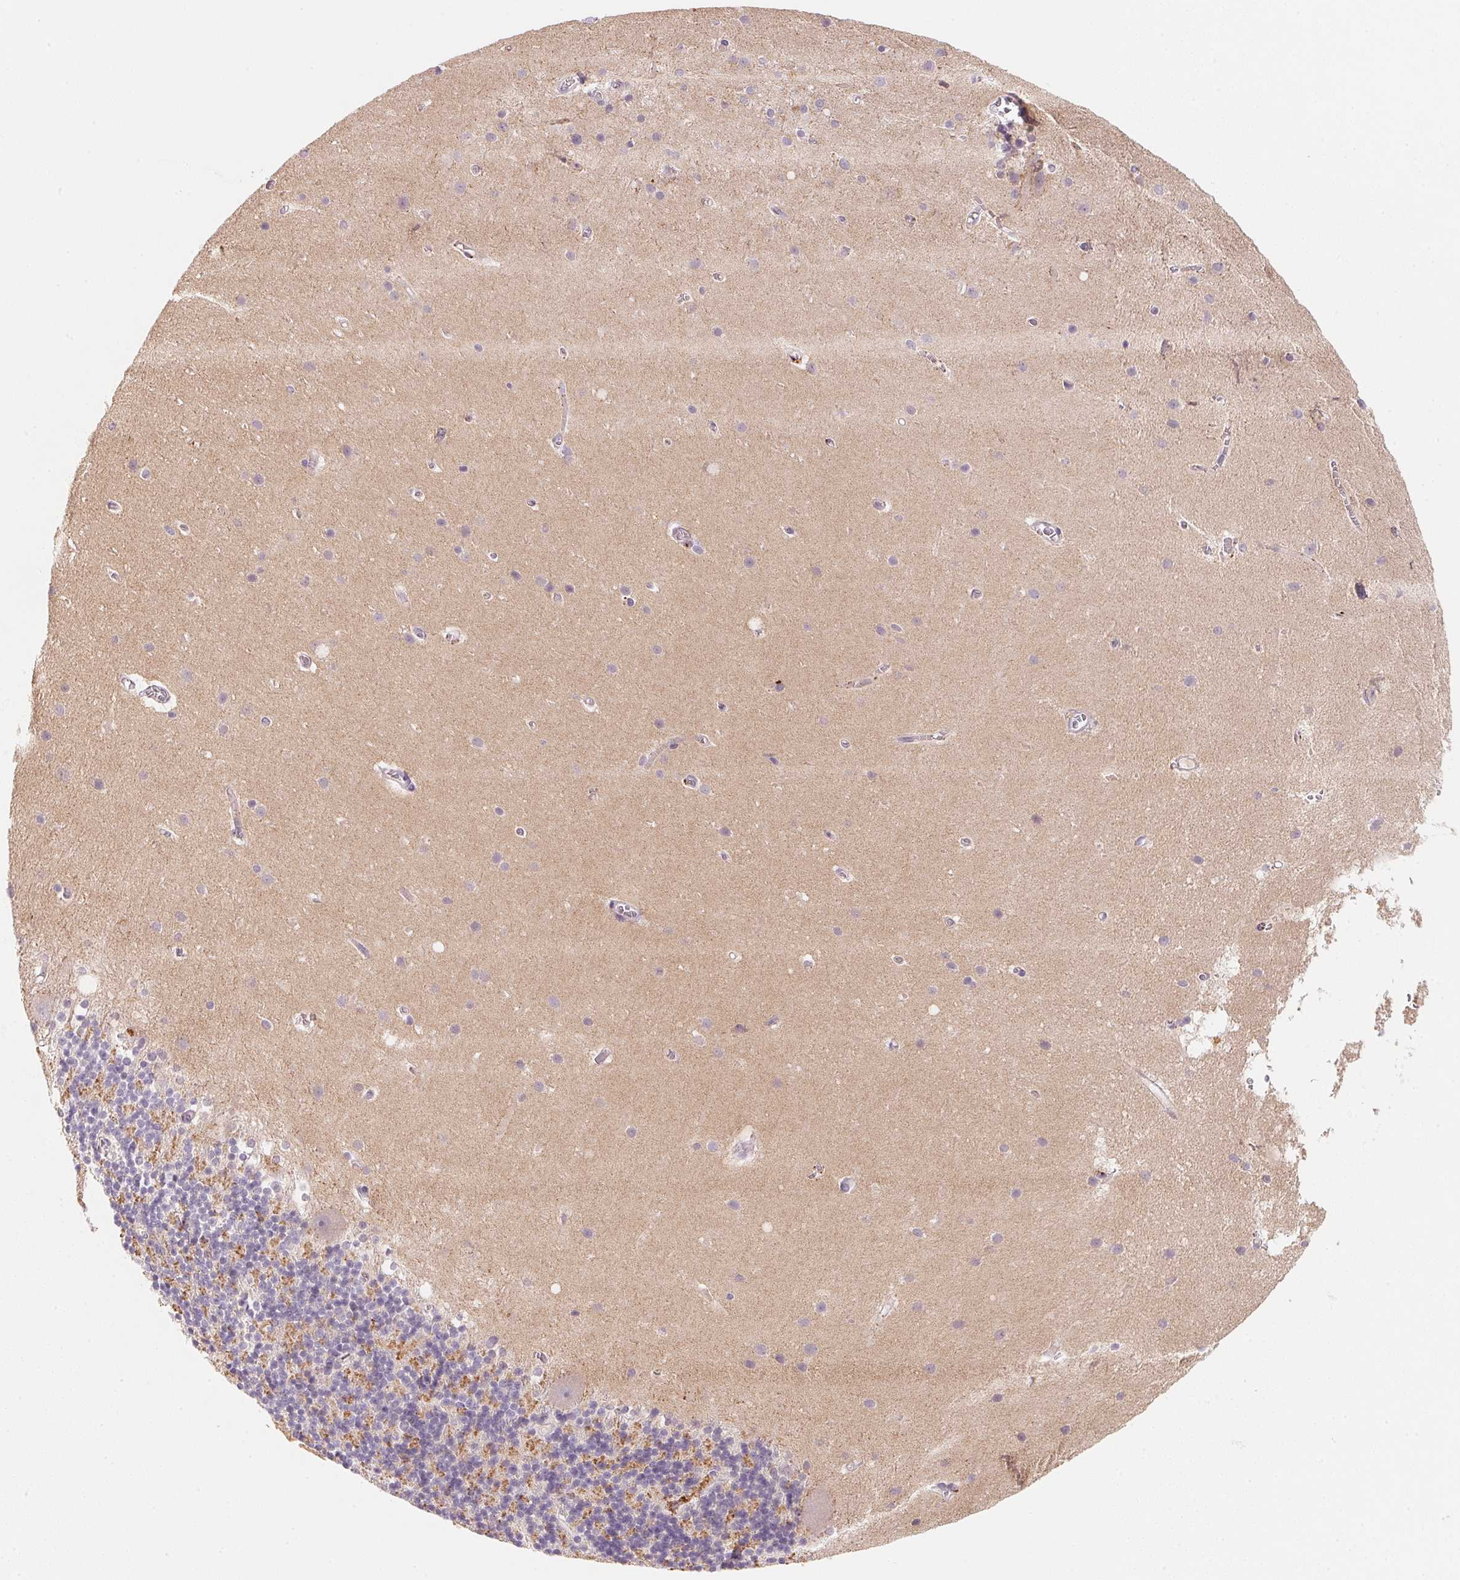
{"staining": {"intensity": "moderate", "quantity": "25%-75%", "location": "cytoplasmic/membranous"}, "tissue": "cerebellum", "cell_type": "Cells in granular layer", "image_type": "normal", "snomed": [{"axis": "morphology", "description": "Normal tissue, NOS"}, {"axis": "topography", "description": "Cerebellum"}], "caption": "Immunohistochemical staining of benign cerebellum reveals 25%-75% levels of moderate cytoplasmic/membranous protein positivity in about 25%-75% of cells in granular layer. Nuclei are stained in blue.", "gene": "MCOLN3", "patient": {"sex": "male", "age": 70}}